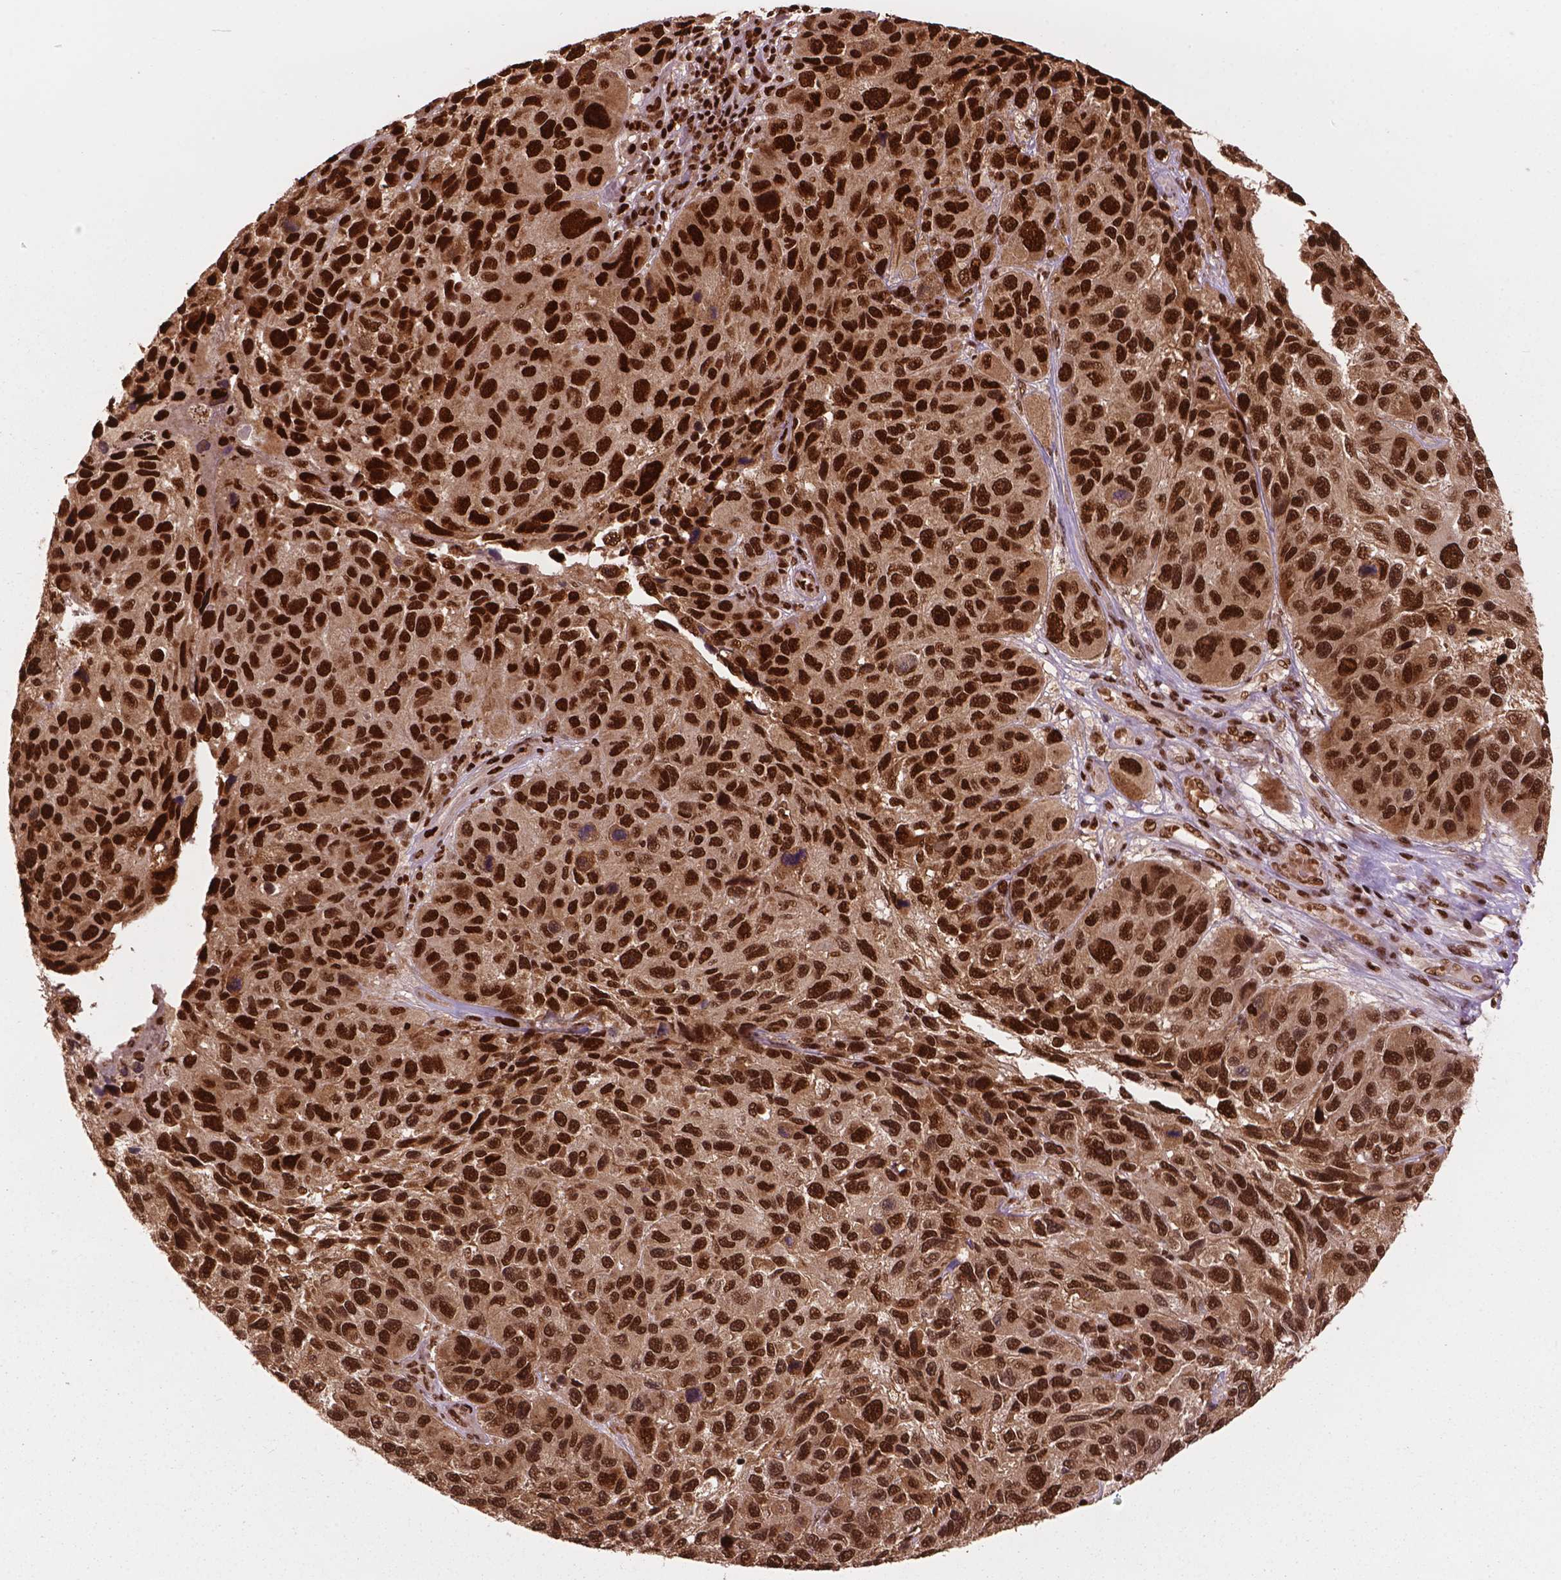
{"staining": {"intensity": "strong", "quantity": ">75%", "location": "nuclear"}, "tissue": "melanoma", "cell_type": "Tumor cells", "image_type": "cancer", "snomed": [{"axis": "morphology", "description": "Malignant melanoma, NOS"}, {"axis": "topography", "description": "Skin"}], "caption": "Tumor cells reveal strong nuclear positivity in about >75% of cells in melanoma.", "gene": "ANP32B", "patient": {"sex": "male", "age": 53}}